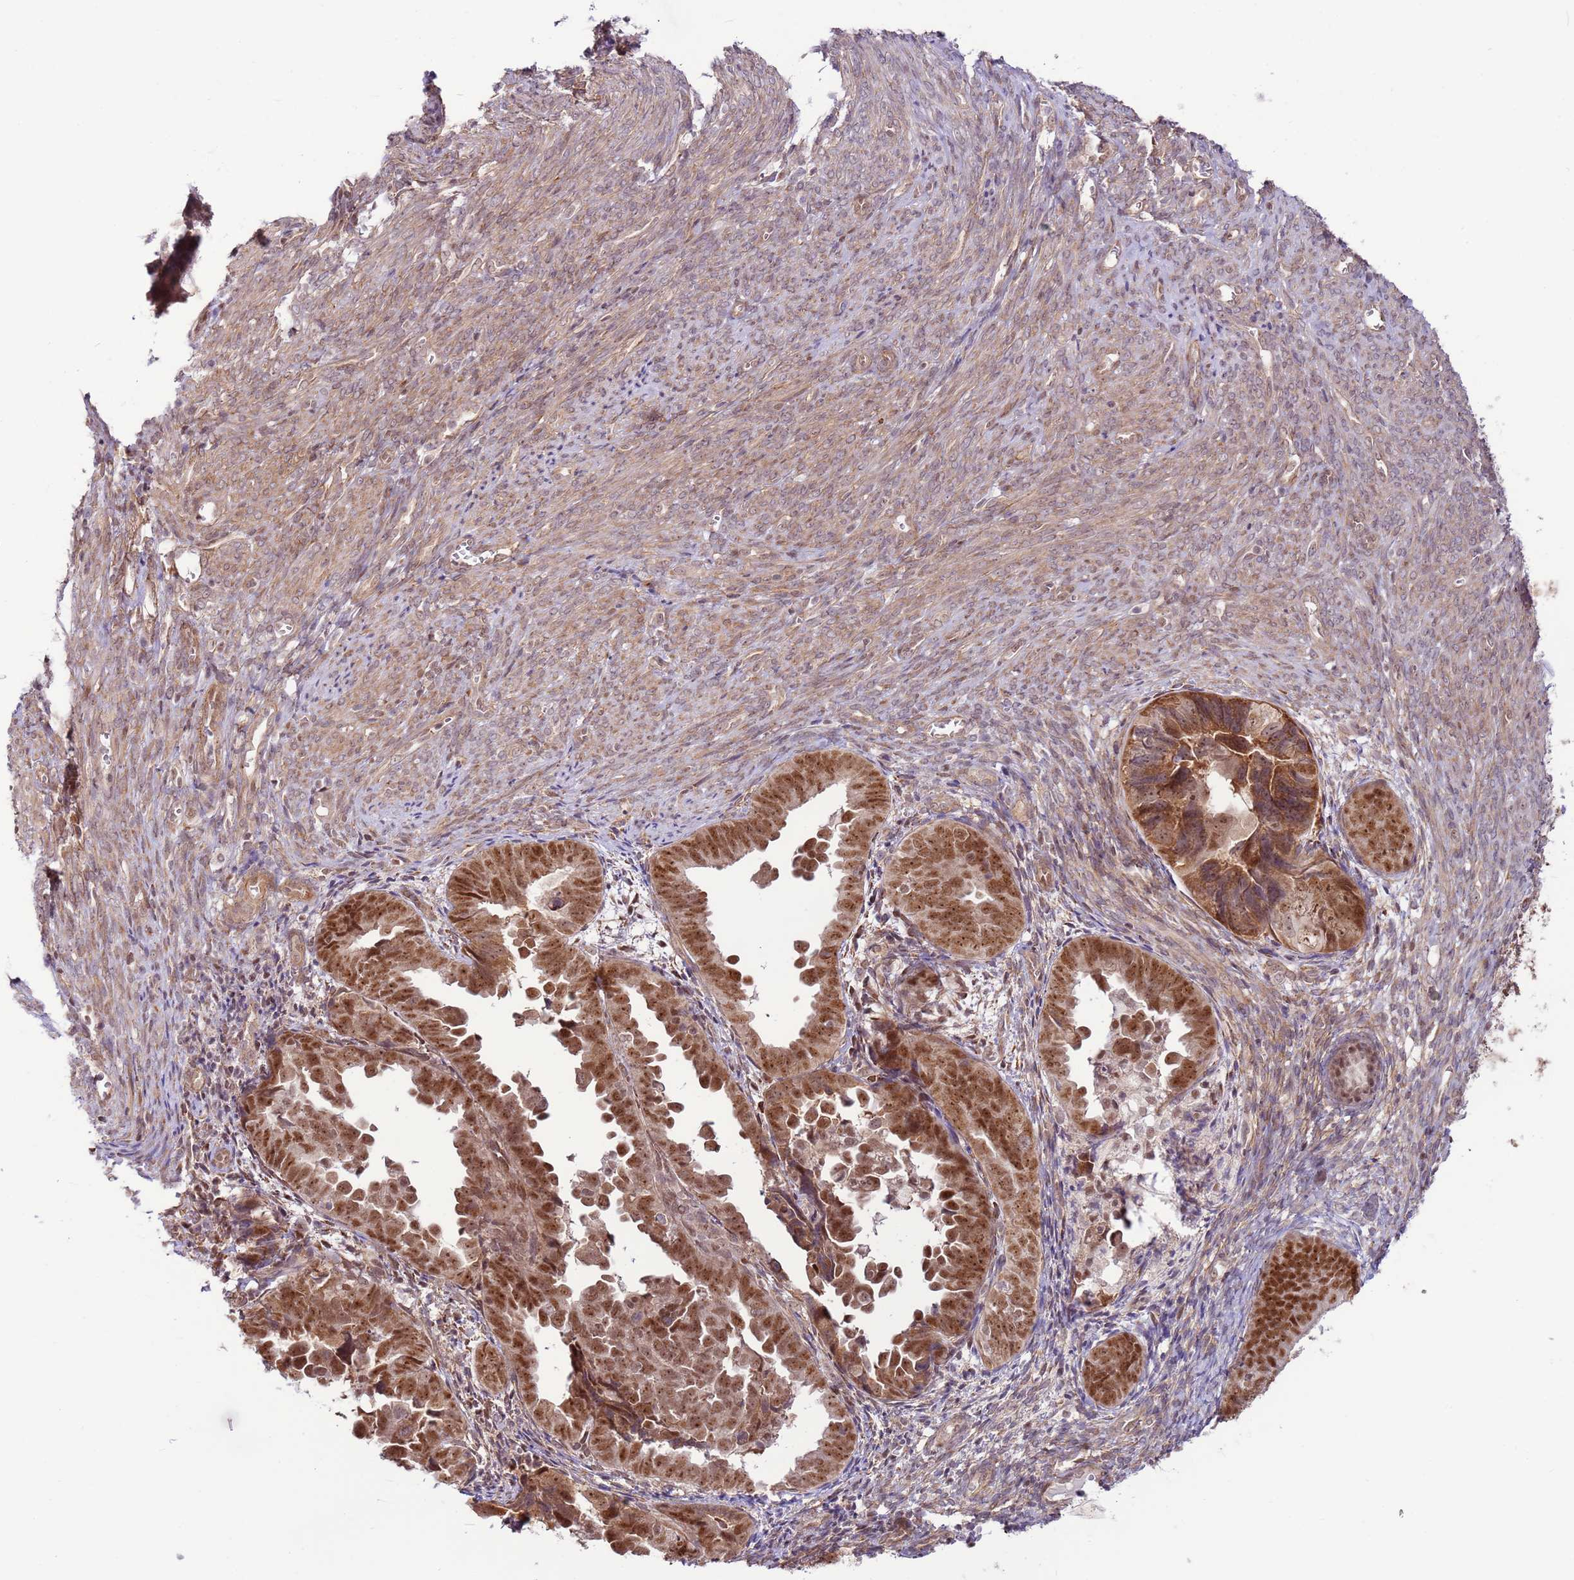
{"staining": {"intensity": "strong", "quantity": ">75%", "location": "nuclear"}, "tissue": "endometrial cancer", "cell_type": "Tumor cells", "image_type": "cancer", "snomed": [{"axis": "morphology", "description": "Adenocarcinoma, NOS"}, {"axis": "topography", "description": "Endometrium"}], "caption": "A micrograph of endometrial cancer stained for a protein demonstrates strong nuclear brown staining in tumor cells.", "gene": "DCAF4", "patient": {"sex": "female", "age": 75}}